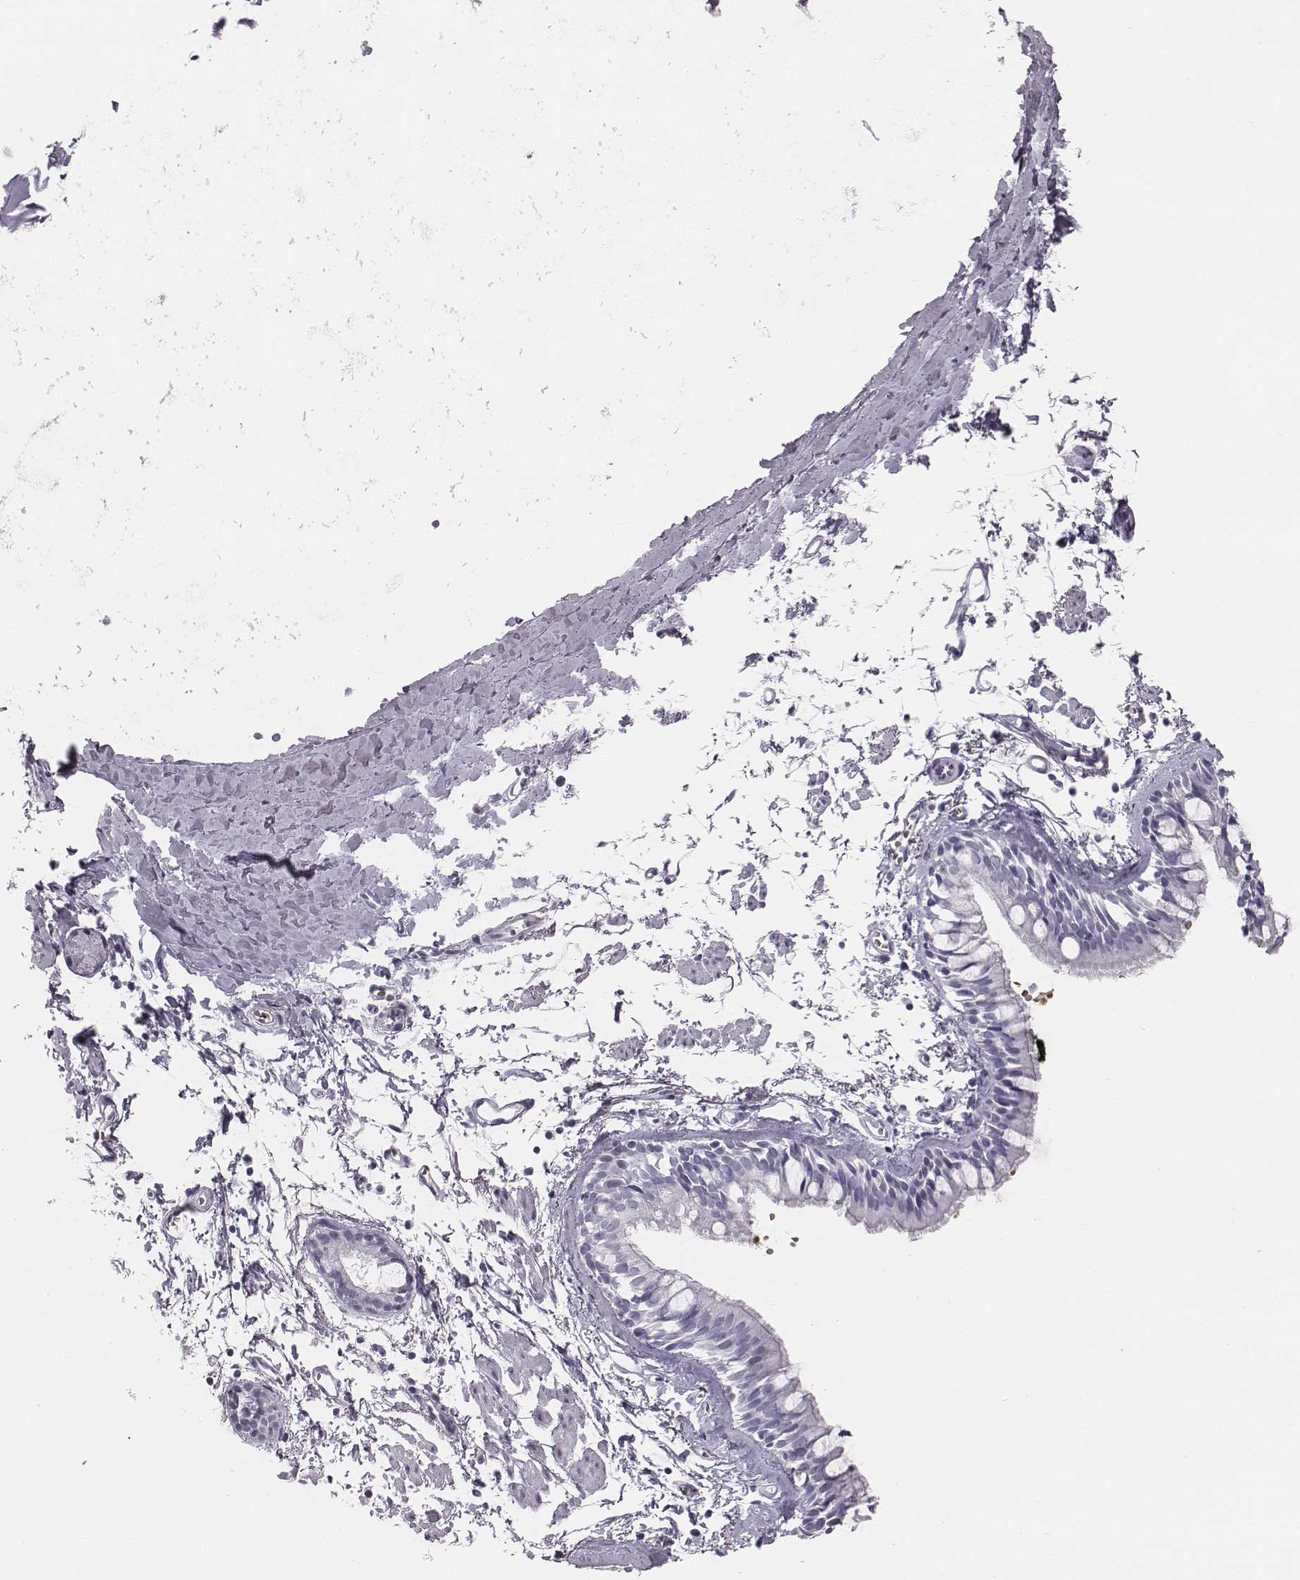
{"staining": {"intensity": "negative", "quantity": "none", "location": "none"}, "tissue": "bronchus", "cell_type": "Respiratory epithelial cells", "image_type": "normal", "snomed": [{"axis": "morphology", "description": "Normal tissue, NOS"}, {"axis": "topography", "description": "Cartilage tissue"}, {"axis": "topography", "description": "Bronchus"}], "caption": "This is an IHC image of normal human bronchus. There is no staining in respiratory epithelial cells.", "gene": "HBZ", "patient": {"sex": "female", "age": 59}}